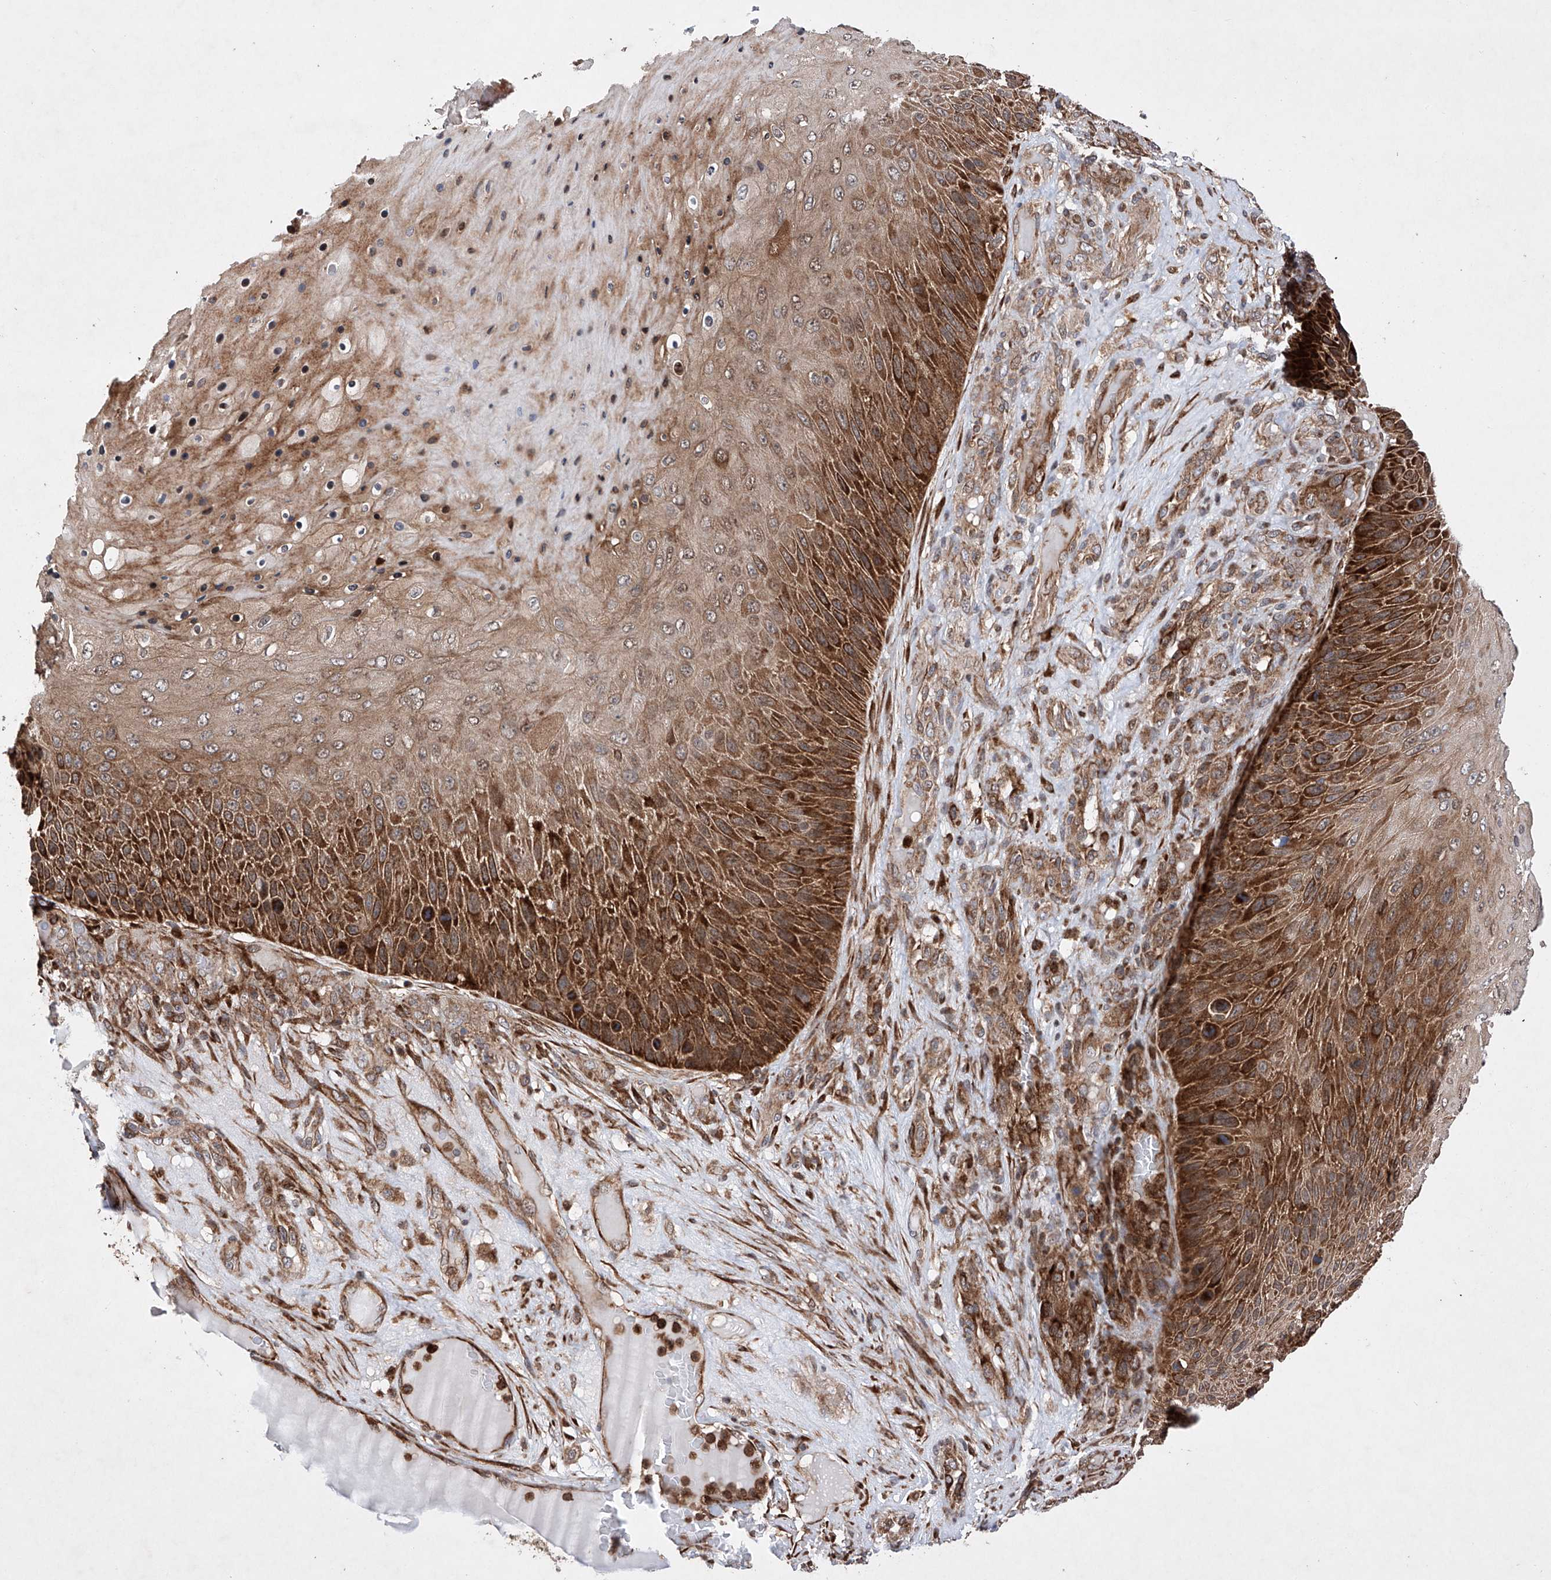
{"staining": {"intensity": "strong", "quantity": ">75%", "location": "cytoplasmic/membranous"}, "tissue": "skin cancer", "cell_type": "Tumor cells", "image_type": "cancer", "snomed": [{"axis": "morphology", "description": "Squamous cell carcinoma, NOS"}, {"axis": "topography", "description": "Skin"}], "caption": "About >75% of tumor cells in human skin cancer (squamous cell carcinoma) demonstrate strong cytoplasmic/membranous protein positivity as visualized by brown immunohistochemical staining.", "gene": "TIMM23", "patient": {"sex": "female", "age": 88}}